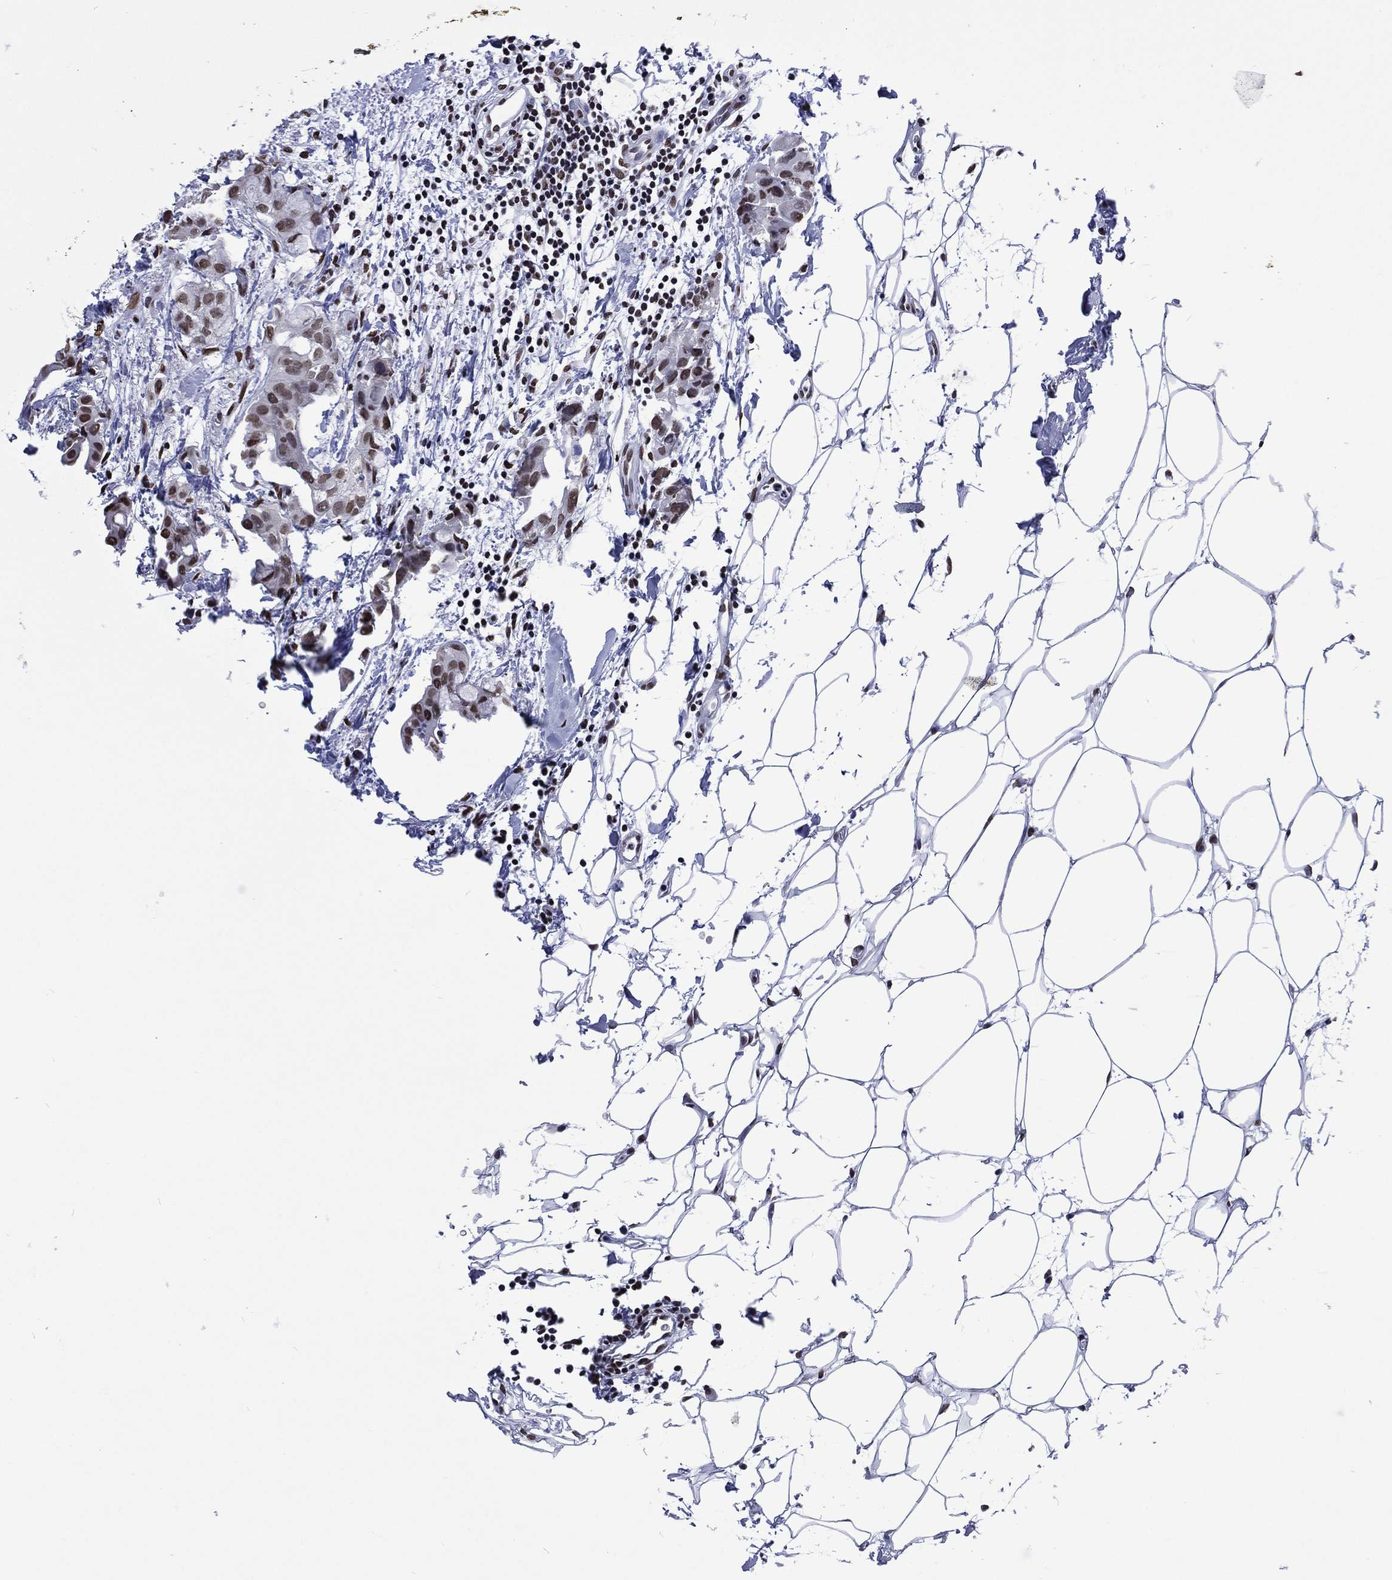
{"staining": {"intensity": "weak", "quantity": ">75%", "location": "nuclear"}, "tissue": "breast cancer", "cell_type": "Tumor cells", "image_type": "cancer", "snomed": [{"axis": "morphology", "description": "Normal tissue, NOS"}, {"axis": "morphology", "description": "Duct carcinoma"}, {"axis": "topography", "description": "Breast"}], "caption": "A photomicrograph of human breast cancer (intraductal carcinoma) stained for a protein reveals weak nuclear brown staining in tumor cells. (IHC, brightfield microscopy, high magnification).", "gene": "RETREG2", "patient": {"sex": "female", "age": 40}}